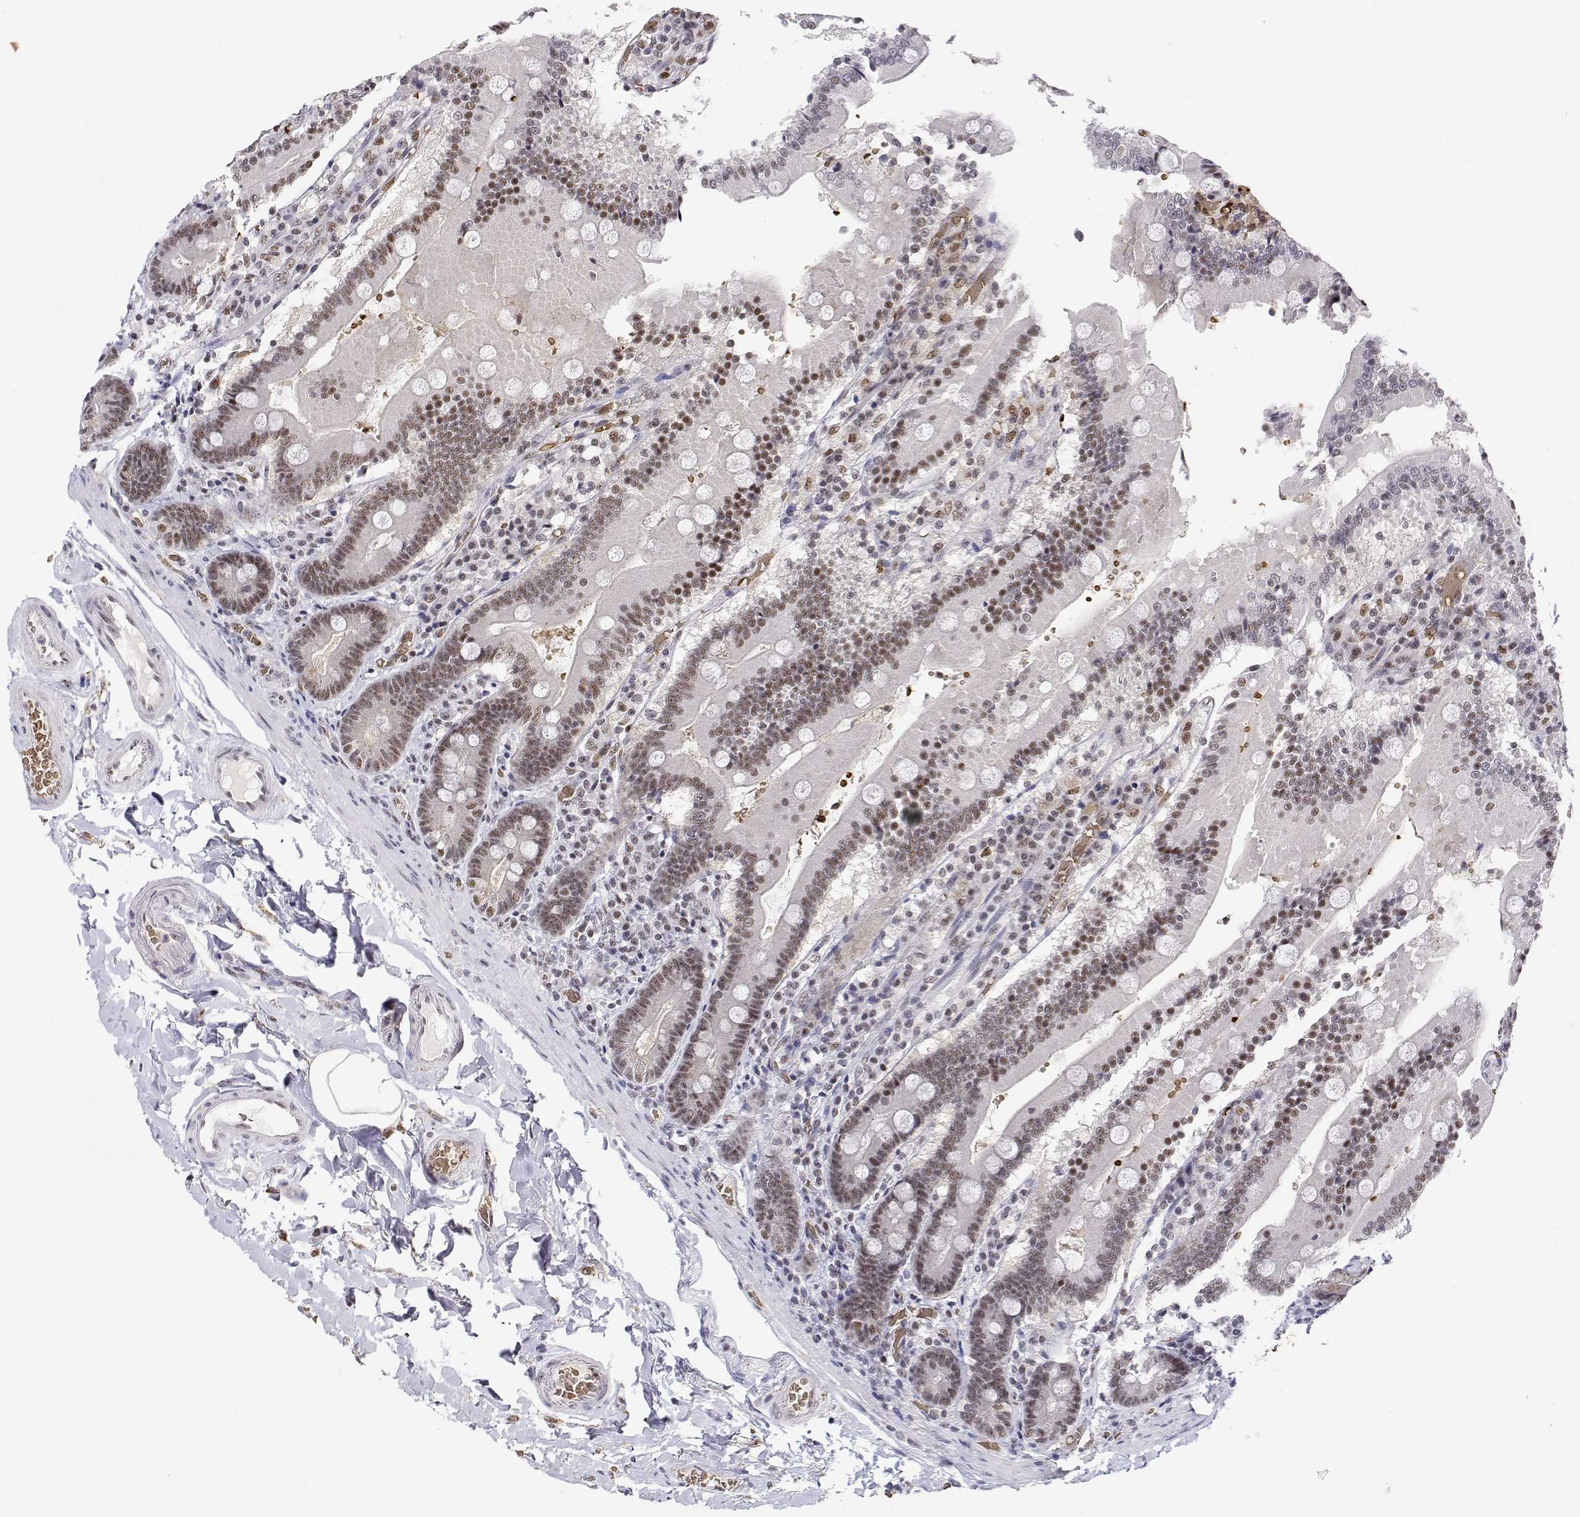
{"staining": {"intensity": "moderate", "quantity": ">75%", "location": "nuclear"}, "tissue": "duodenum", "cell_type": "Glandular cells", "image_type": "normal", "snomed": [{"axis": "morphology", "description": "Normal tissue, NOS"}, {"axis": "topography", "description": "Duodenum"}], "caption": "A high-resolution micrograph shows immunohistochemistry staining of normal duodenum, which reveals moderate nuclear positivity in about >75% of glandular cells. The staining was performed using DAB to visualize the protein expression in brown, while the nuclei were stained in blue with hematoxylin (Magnification: 20x).", "gene": "ADAR", "patient": {"sex": "female", "age": 62}}